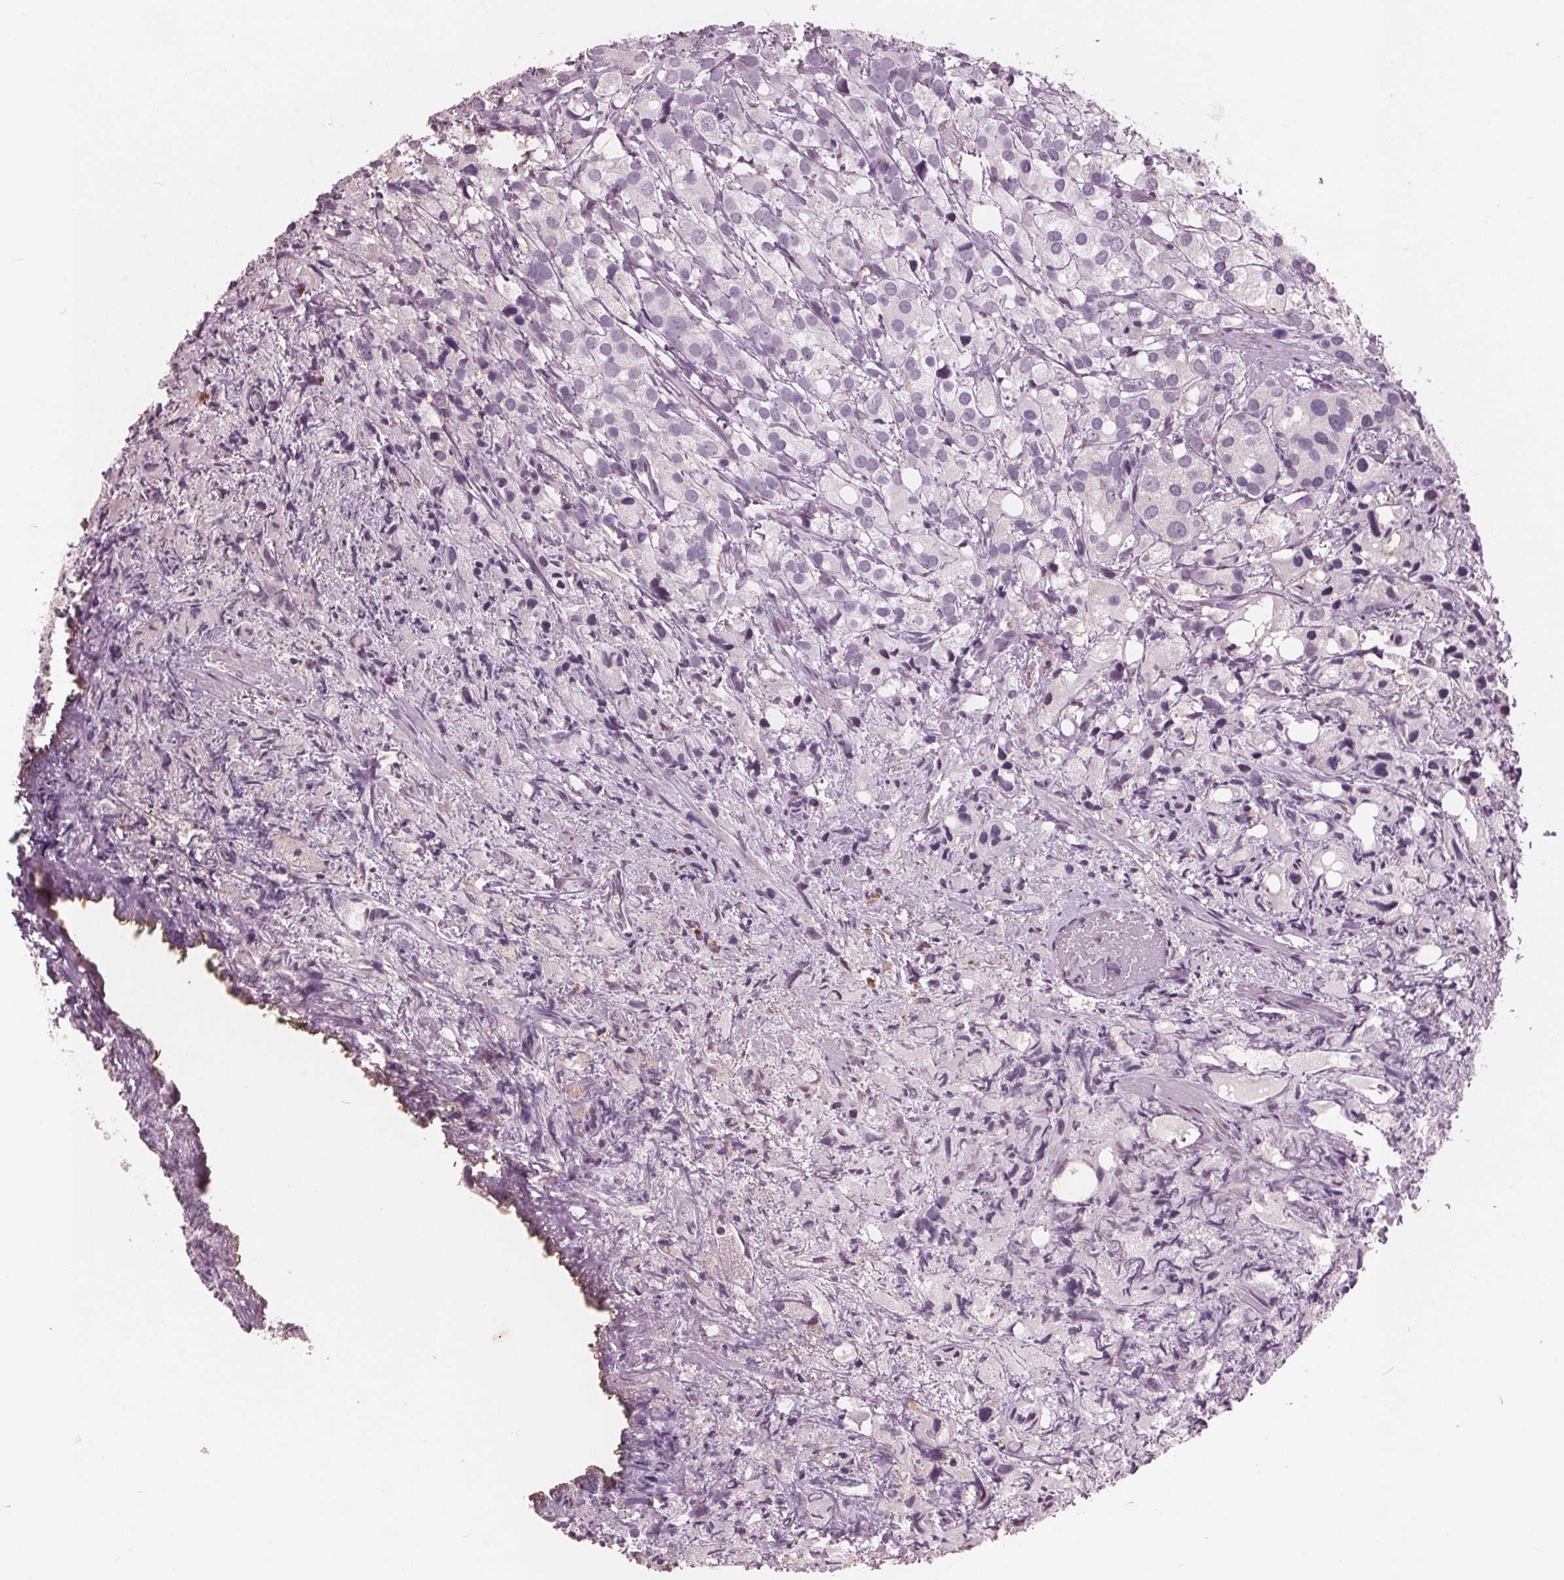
{"staining": {"intensity": "negative", "quantity": "none", "location": "none"}, "tissue": "prostate cancer", "cell_type": "Tumor cells", "image_type": "cancer", "snomed": [{"axis": "morphology", "description": "Adenocarcinoma, High grade"}, {"axis": "topography", "description": "Prostate"}], "caption": "Tumor cells show no significant protein positivity in high-grade adenocarcinoma (prostate).", "gene": "PTPN14", "patient": {"sex": "male", "age": 86}}